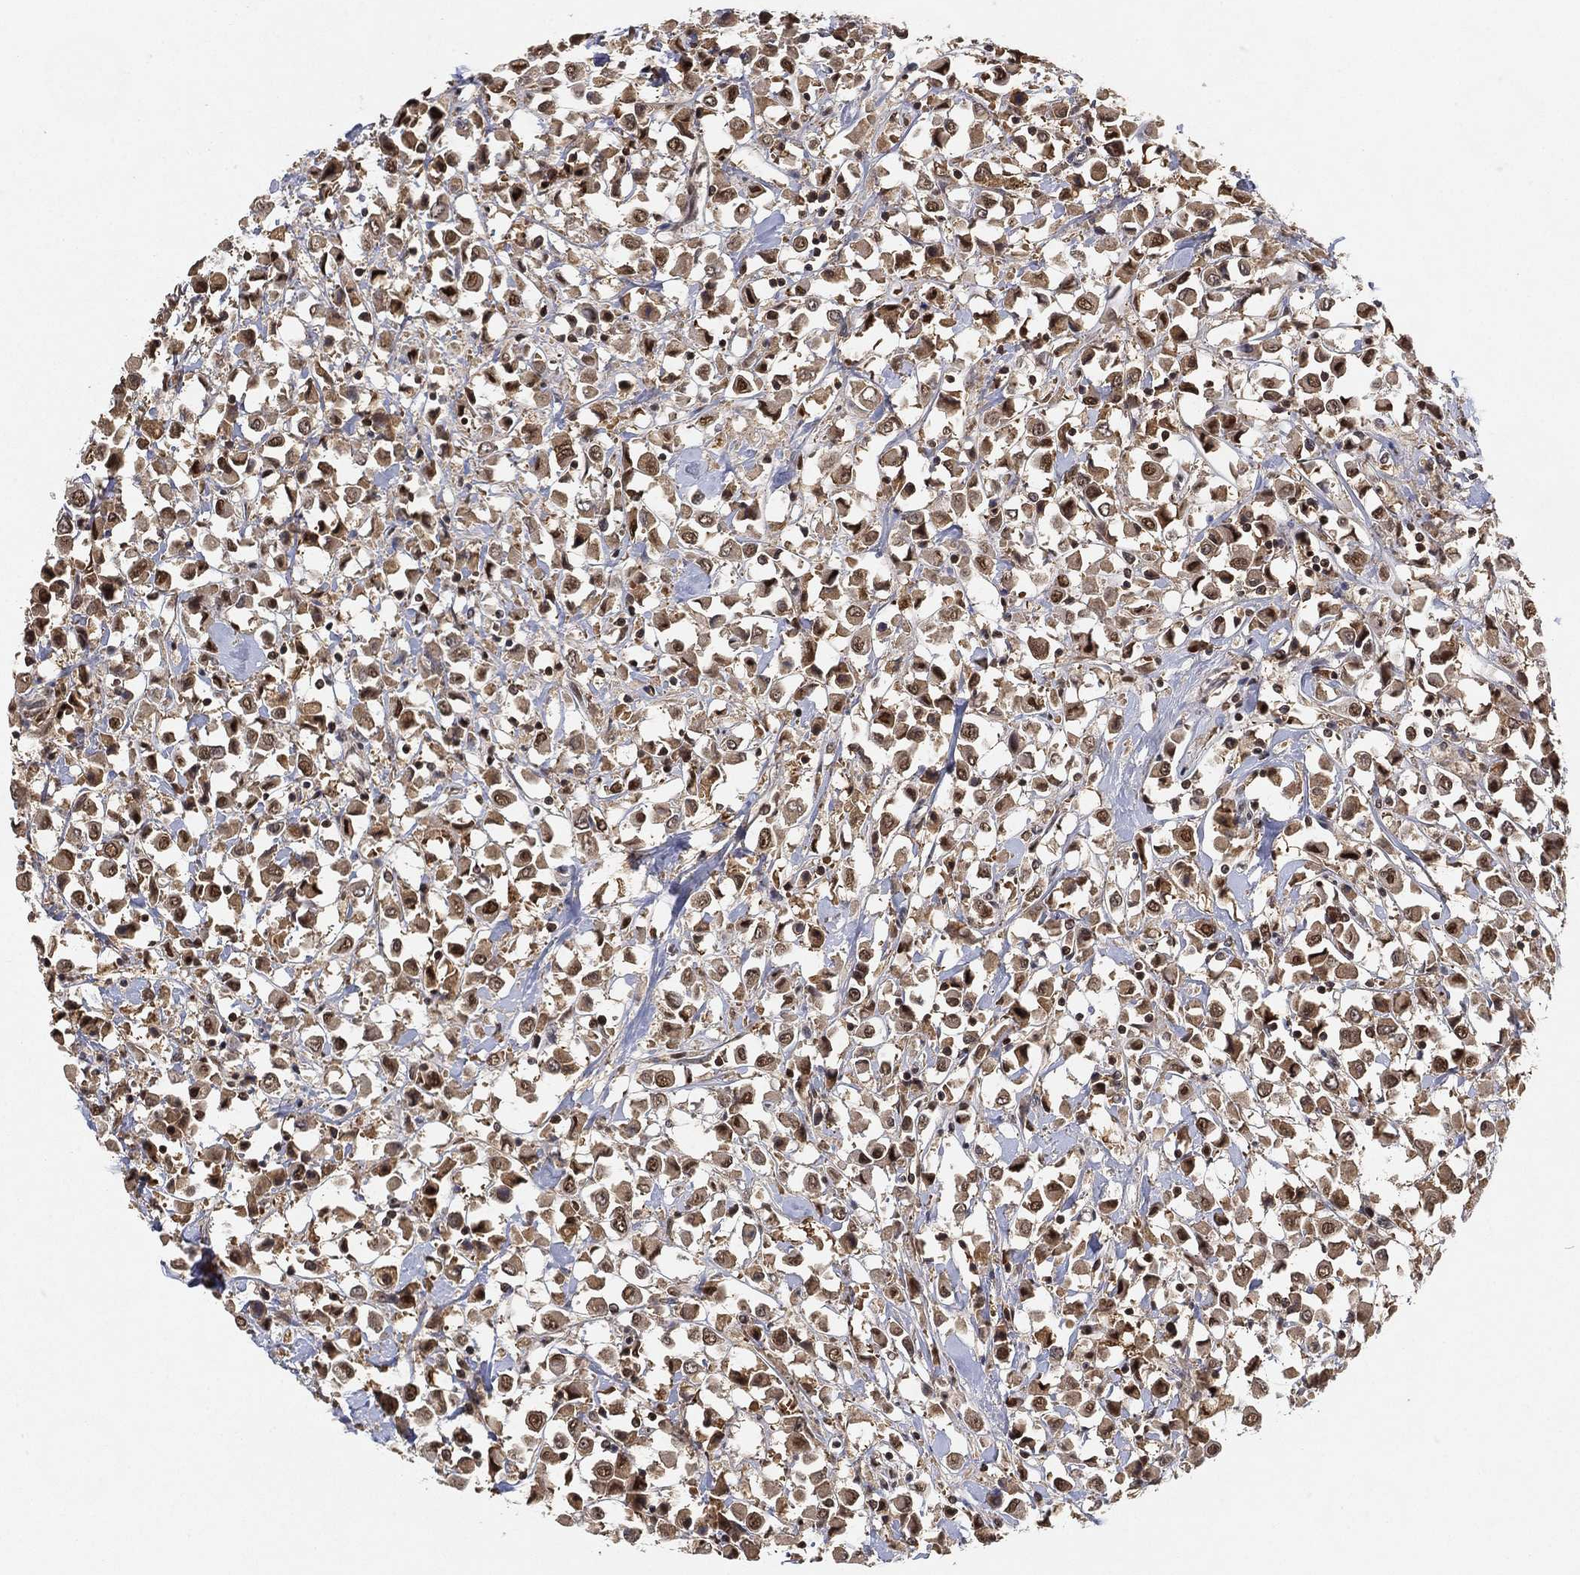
{"staining": {"intensity": "moderate", "quantity": "25%-75%", "location": "nuclear"}, "tissue": "breast cancer", "cell_type": "Tumor cells", "image_type": "cancer", "snomed": [{"axis": "morphology", "description": "Duct carcinoma"}, {"axis": "topography", "description": "Breast"}], "caption": "This is an image of immunohistochemistry (IHC) staining of breast intraductal carcinoma, which shows moderate expression in the nuclear of tumor cells.", "gene": "WDR26", "patient": {"sex": "female", "age": 61}}